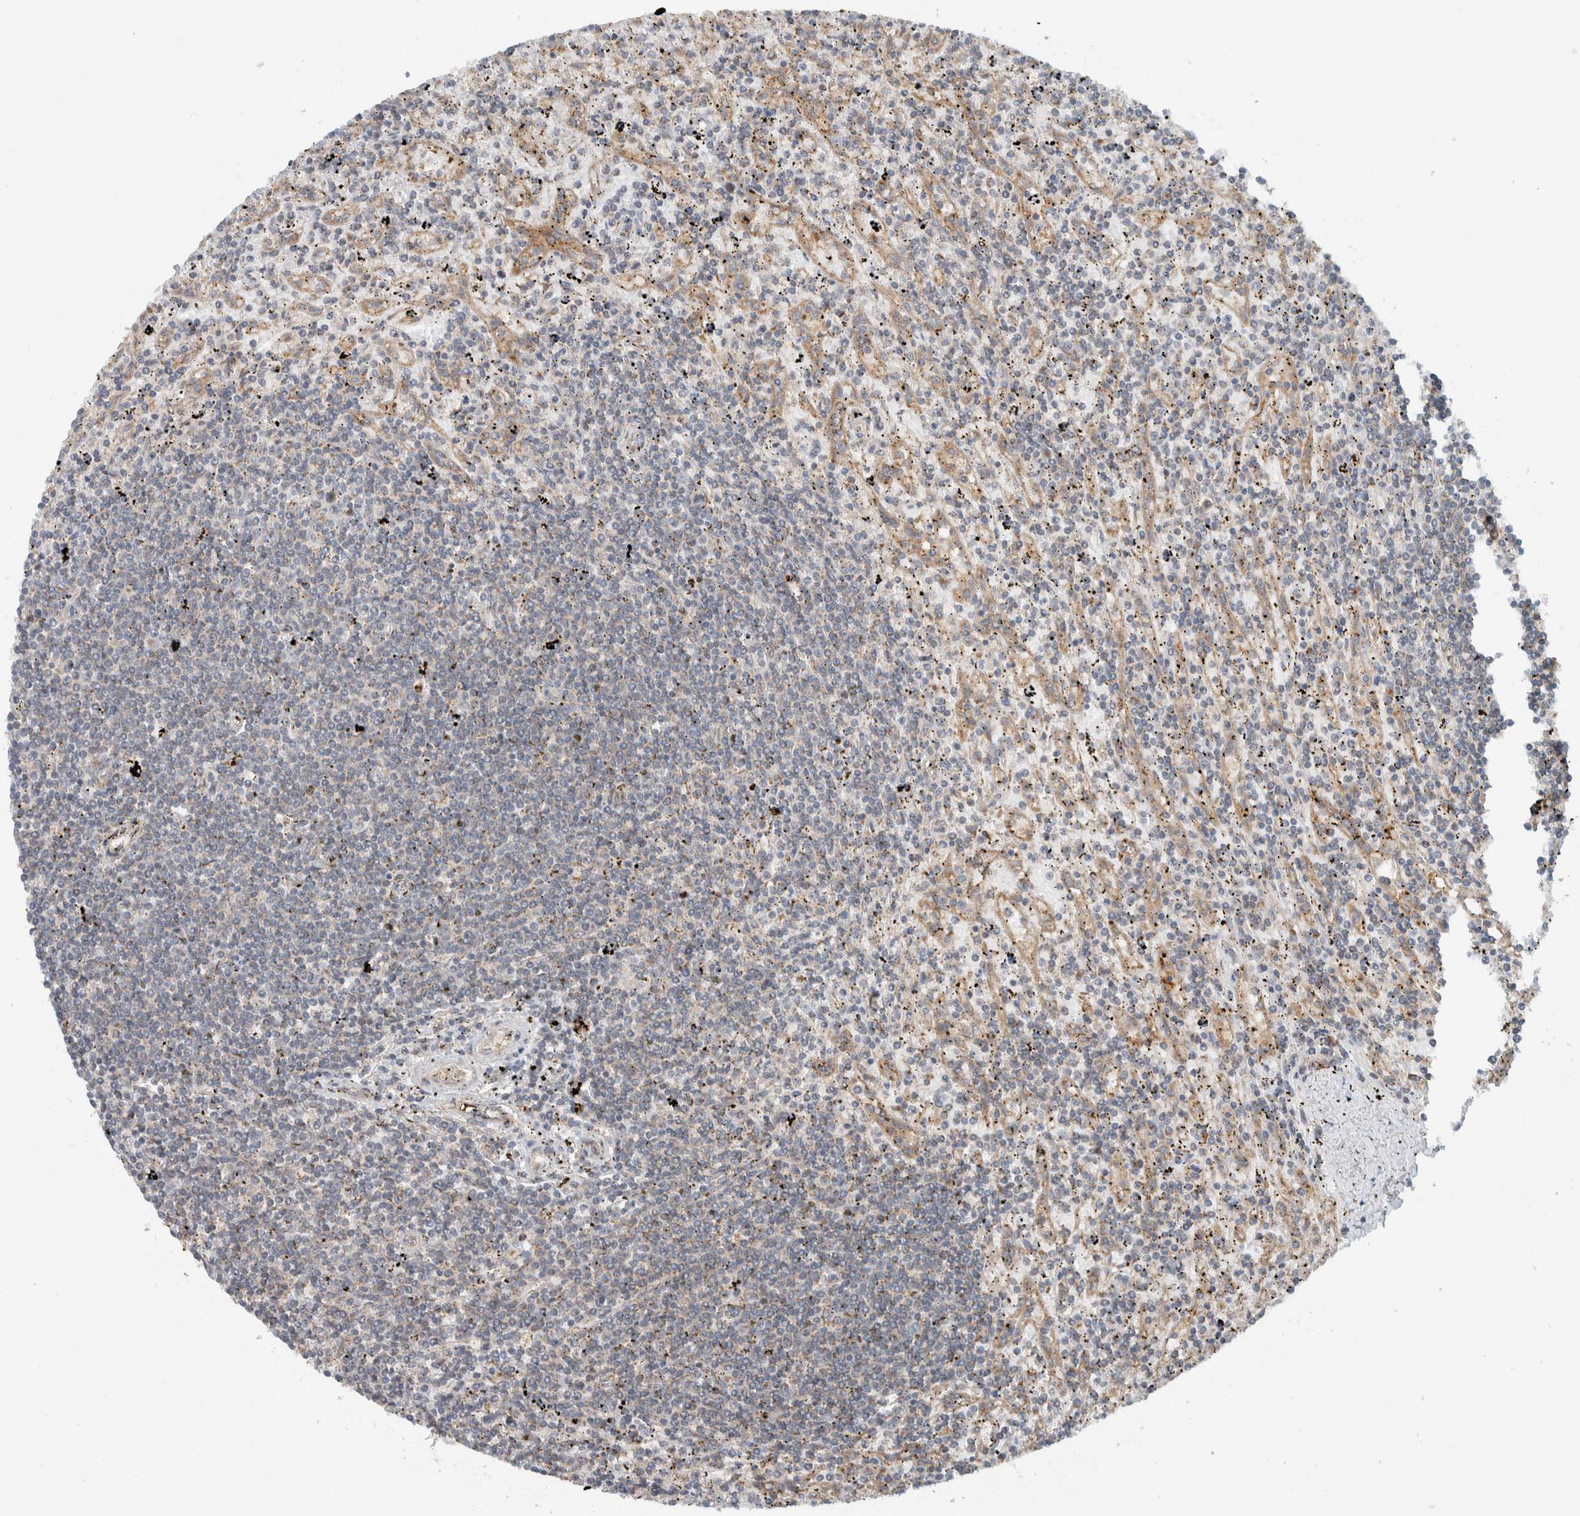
{"staining": {"intensity": "weak", "quantity": "<25%", "location": "cytoplasmic/membranous"}, "tissue": "lymphoma", "cell_type": "Tumor cells", "image_type": "cancer", "snomed": [{"axis": "morphology", "description": "Malignant lymphoma, non-Hodgkin's type, Low grade"}, {"axis": "topography", "description": "Spleen"}], "caption": "DAB (3,3'-diaminobenzidine) immunohistochemical staining of human lymphoma exhibits no significant staining in tumor cells. (DAB (3,3'-diaminobenzidine) immunohistochemistry (IHC), high magnification).", "gene": "RERE", "patient": {"sex": "male", "age": 76}}